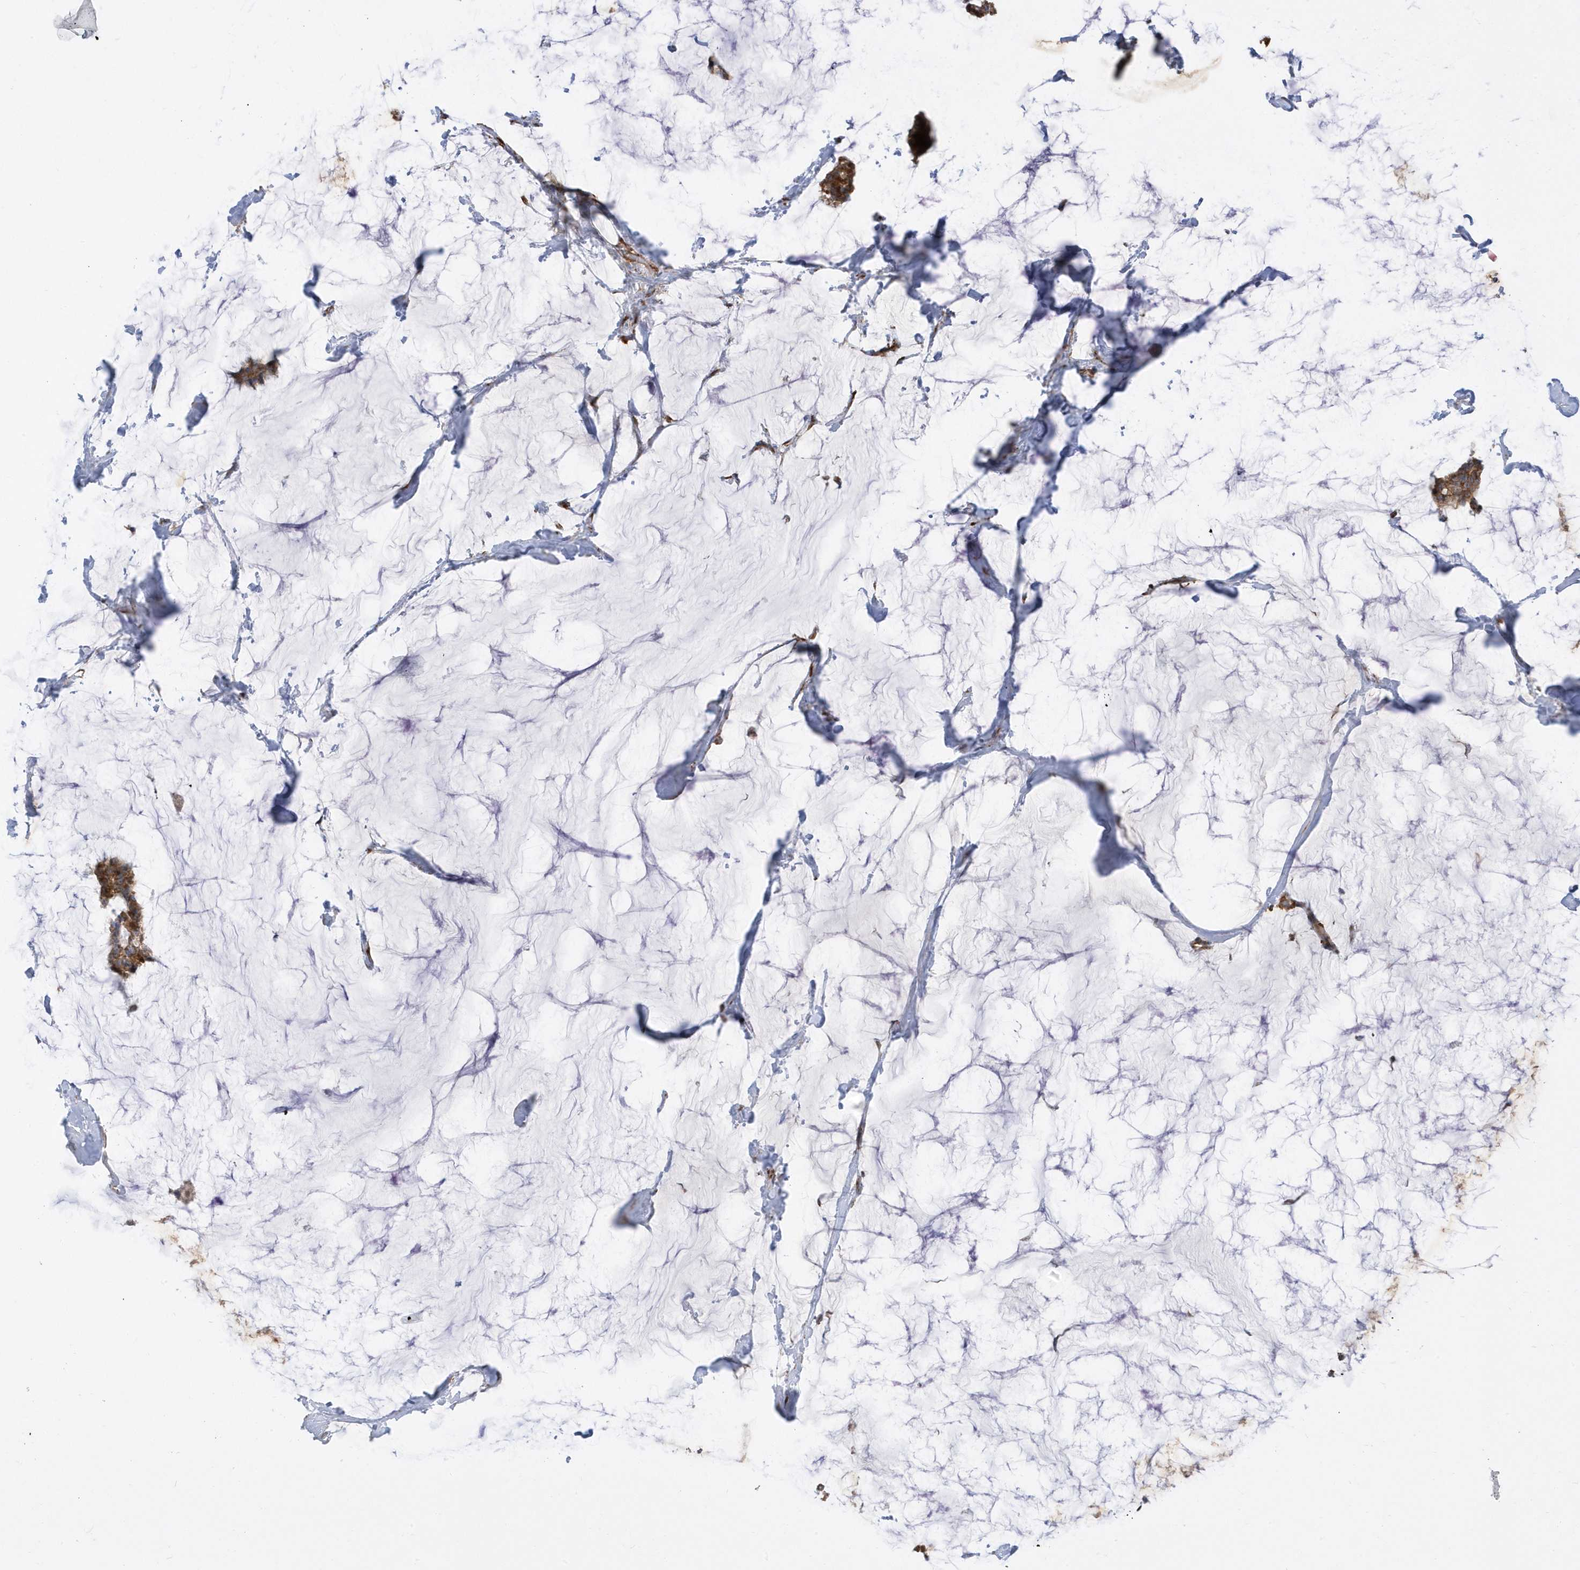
{"staining": {"intensity": "moderate", "quantity": ">75%", "location": "cytoplasmic/membranous"}, "tissue": "breast cancer", "cell_type": "Tumor cells", "image_type": "cancer", "snomed": [{"axis": "morphology", "description": "Duct carcinoma"}, {"axis": "topography", "description": "Breast"}], "caption": "Breast cancer (infiltrating ductal carcinoma) was stained to show a protein in brown. There is medium levels of moderate cytoplasmic/membranous expression in approximately >75% of tumor cells.", "gene": "HRH4", "patient": {"sex": "female", "age": 93}}